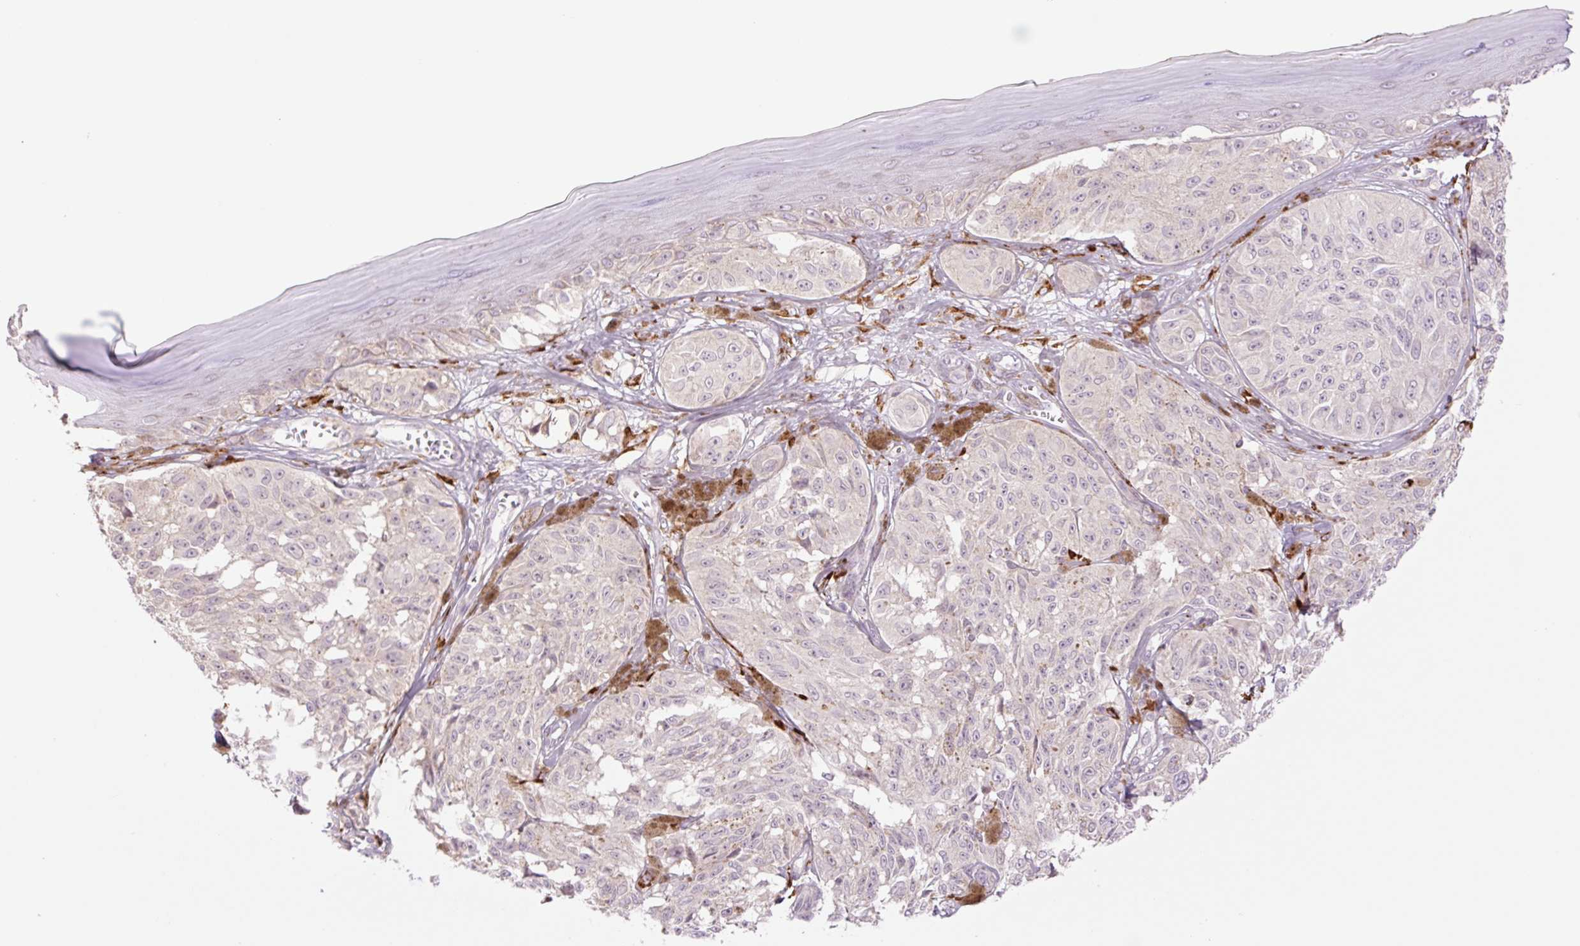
{"staining": {"intensity": "negative", "quantity": "none", "location": "none"}, "tissue": "melanoma", "cell_type": "Tumor cells", "image_type": "cancer", "snomed": [{"axis": "morphology", "description": "Malignant melanoma, NOS"}, {"axis": "topography", "description": "Skin"}], "caption": "The IHC micrograph has no significant positivity in tumor cells of malignant melanoma tissue.", "gene": "COL5A1", "patient": {"sex": "male", "age": 68}}